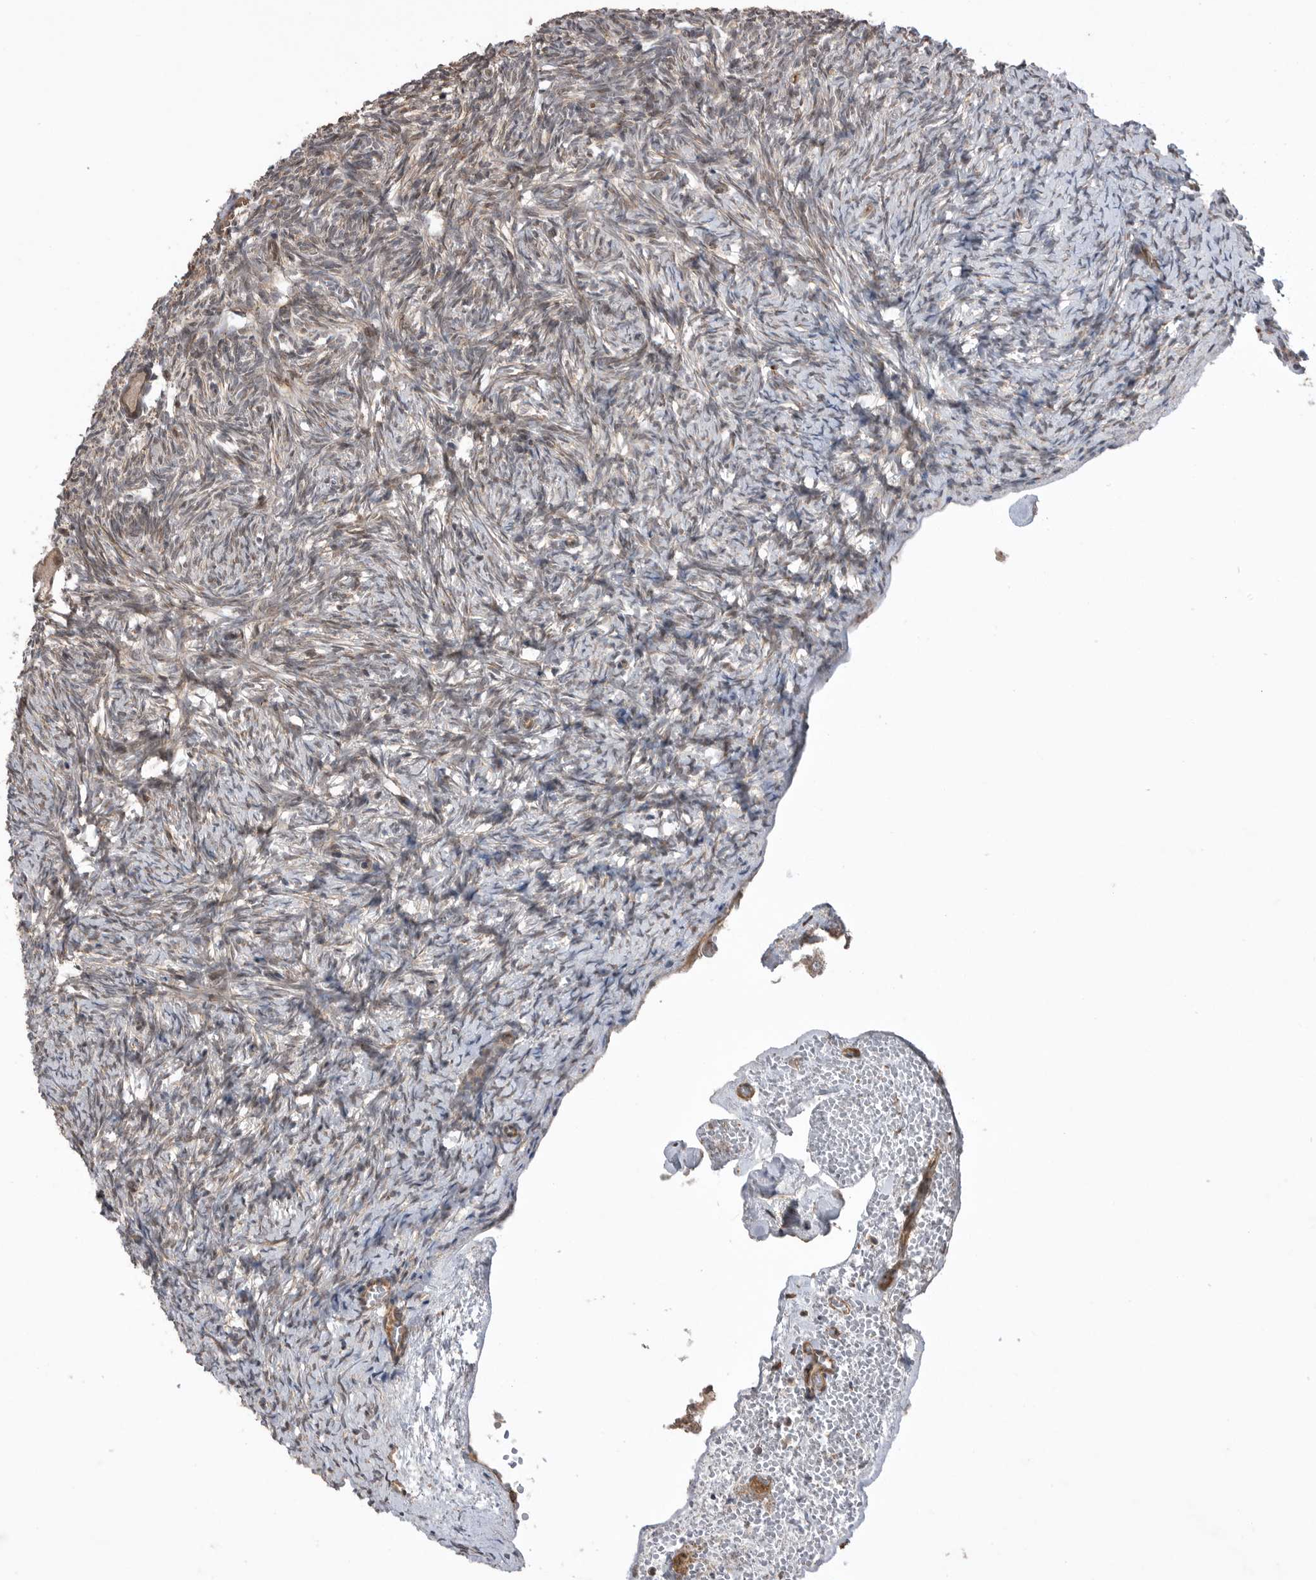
{"staining": {"intensity": "weak", "quantity": "25%-75%", "location": "cytoplasmic/membranous"}, "tissue": "ovary", "cell_type": "Ovarian stroma cells", "image_type": "normal", "snomed": [{"axis": "morphology", "description": "Normal tissue, NOS"}, {"axis": "topography", "description": "Ovary"}], "caption": "Immunohistochemistry (IHC) micrograph of unremarkable ovary: ovary stained using IHC demonstrates low levels of weak protein expression localized specifically in the cytoplasmic/membranous of ovarian stroma cells, appearing as a cytoplasmic/membranous brown color.", "gene": "PEAK1", "patient": {"sex": "female", "age": 34}}